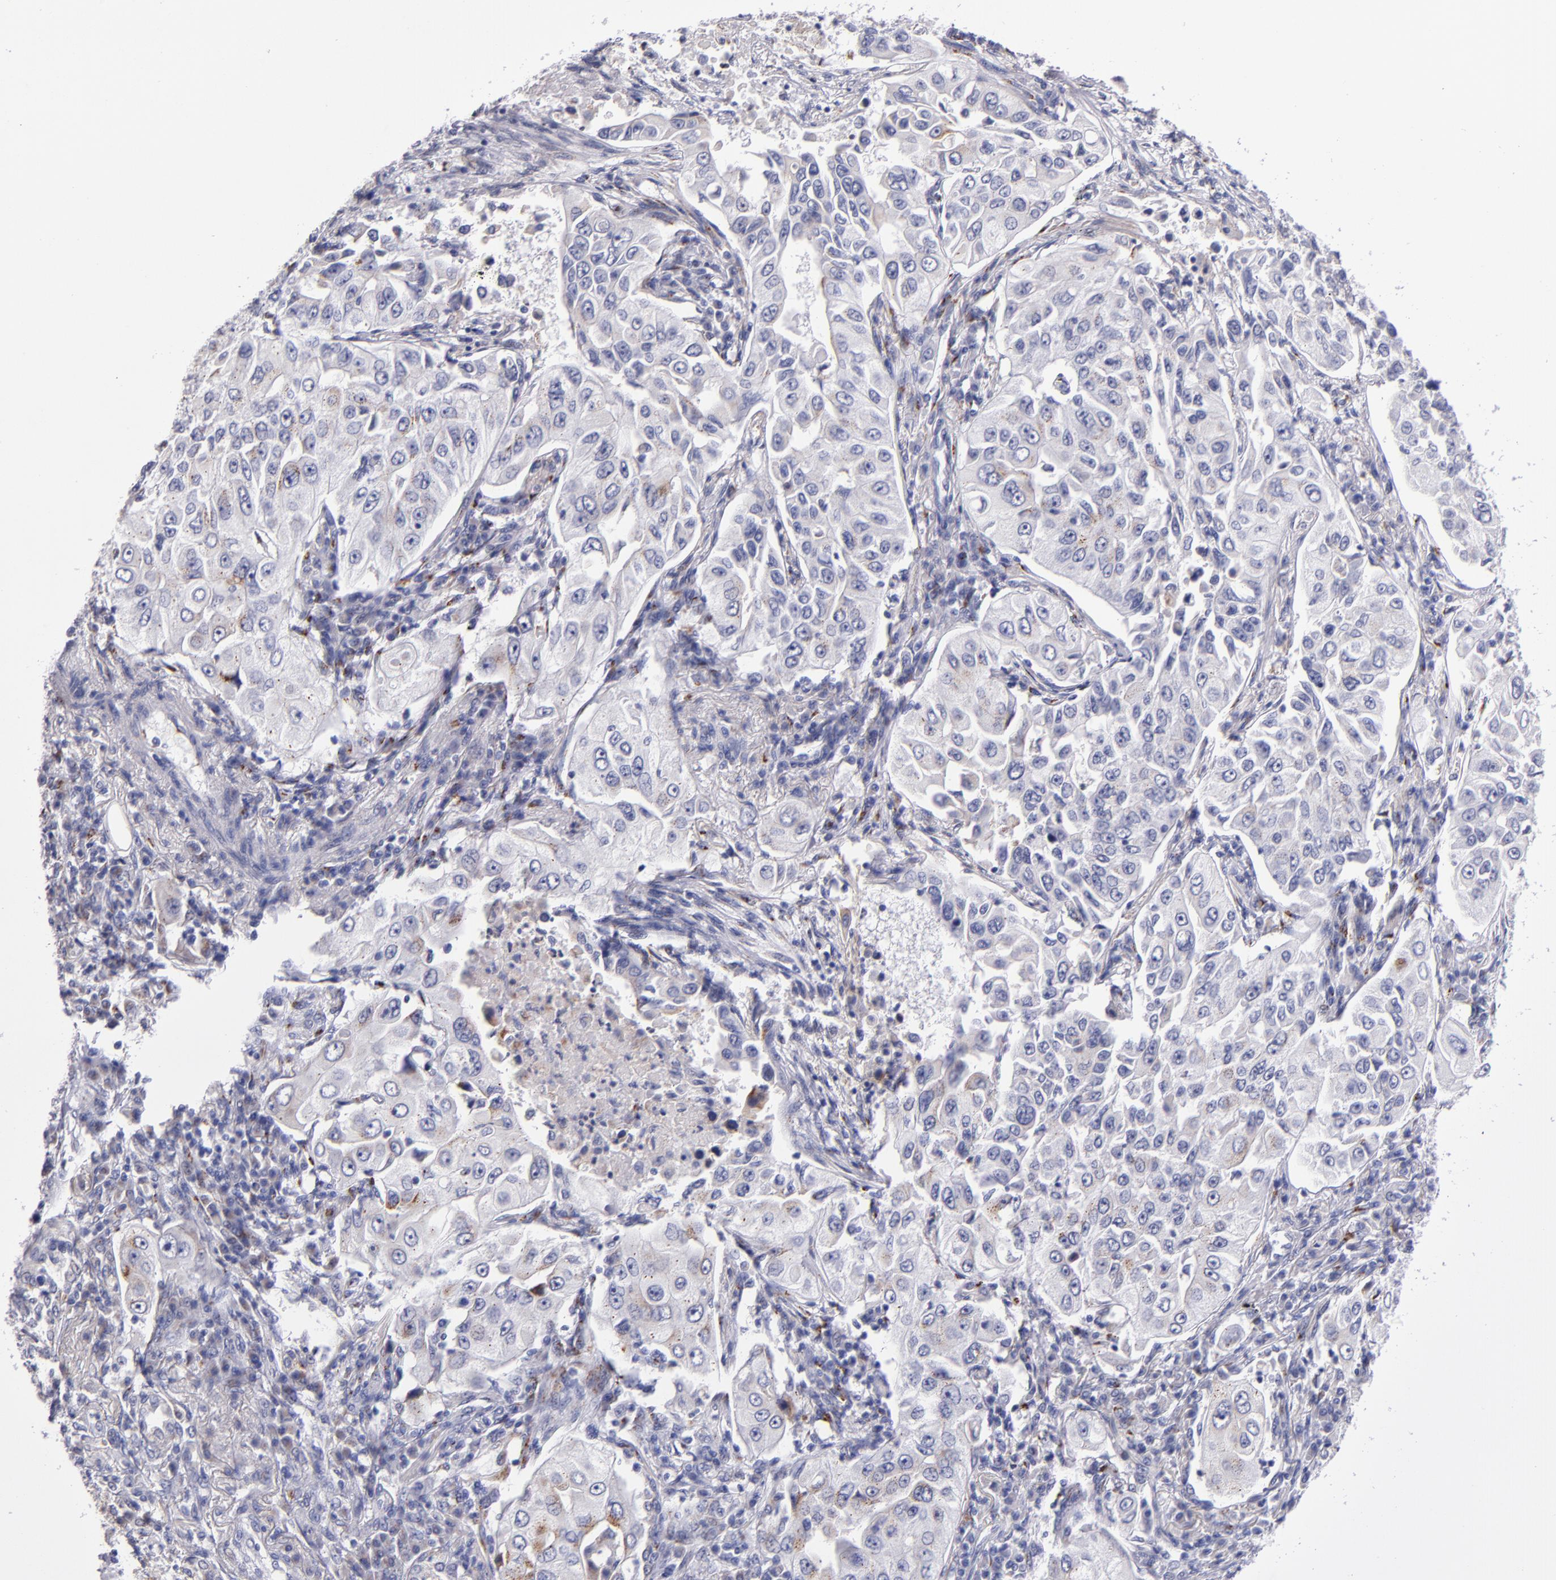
{"staining": {"intensity": "moderate", "quantity": "<25%", "location": "cytoplasmic/membranous"}, "tissue": "lung cancer", "cell_type": "Tumor cells", "image_type": "cancer", "snomed": [{"axis": "morphology", "description": "Adenocarcinoma, NOS"}, {"axis": "topography", "description": "Lung"}], "caption": "The photomicrograph reveals immunohistochemical staining of adenocarcinoma (lung). There is moderate cytoplasmic/membranous positivity is identified in about <25% of tumor cells. The staining was performed using DAB to visualize the protein expression in brown, while the nuclei were stained in blue with hematoxylin (Magnification: 20x).", "gene": "RAB41", "patient": {"sex": "male", "age": 84}}